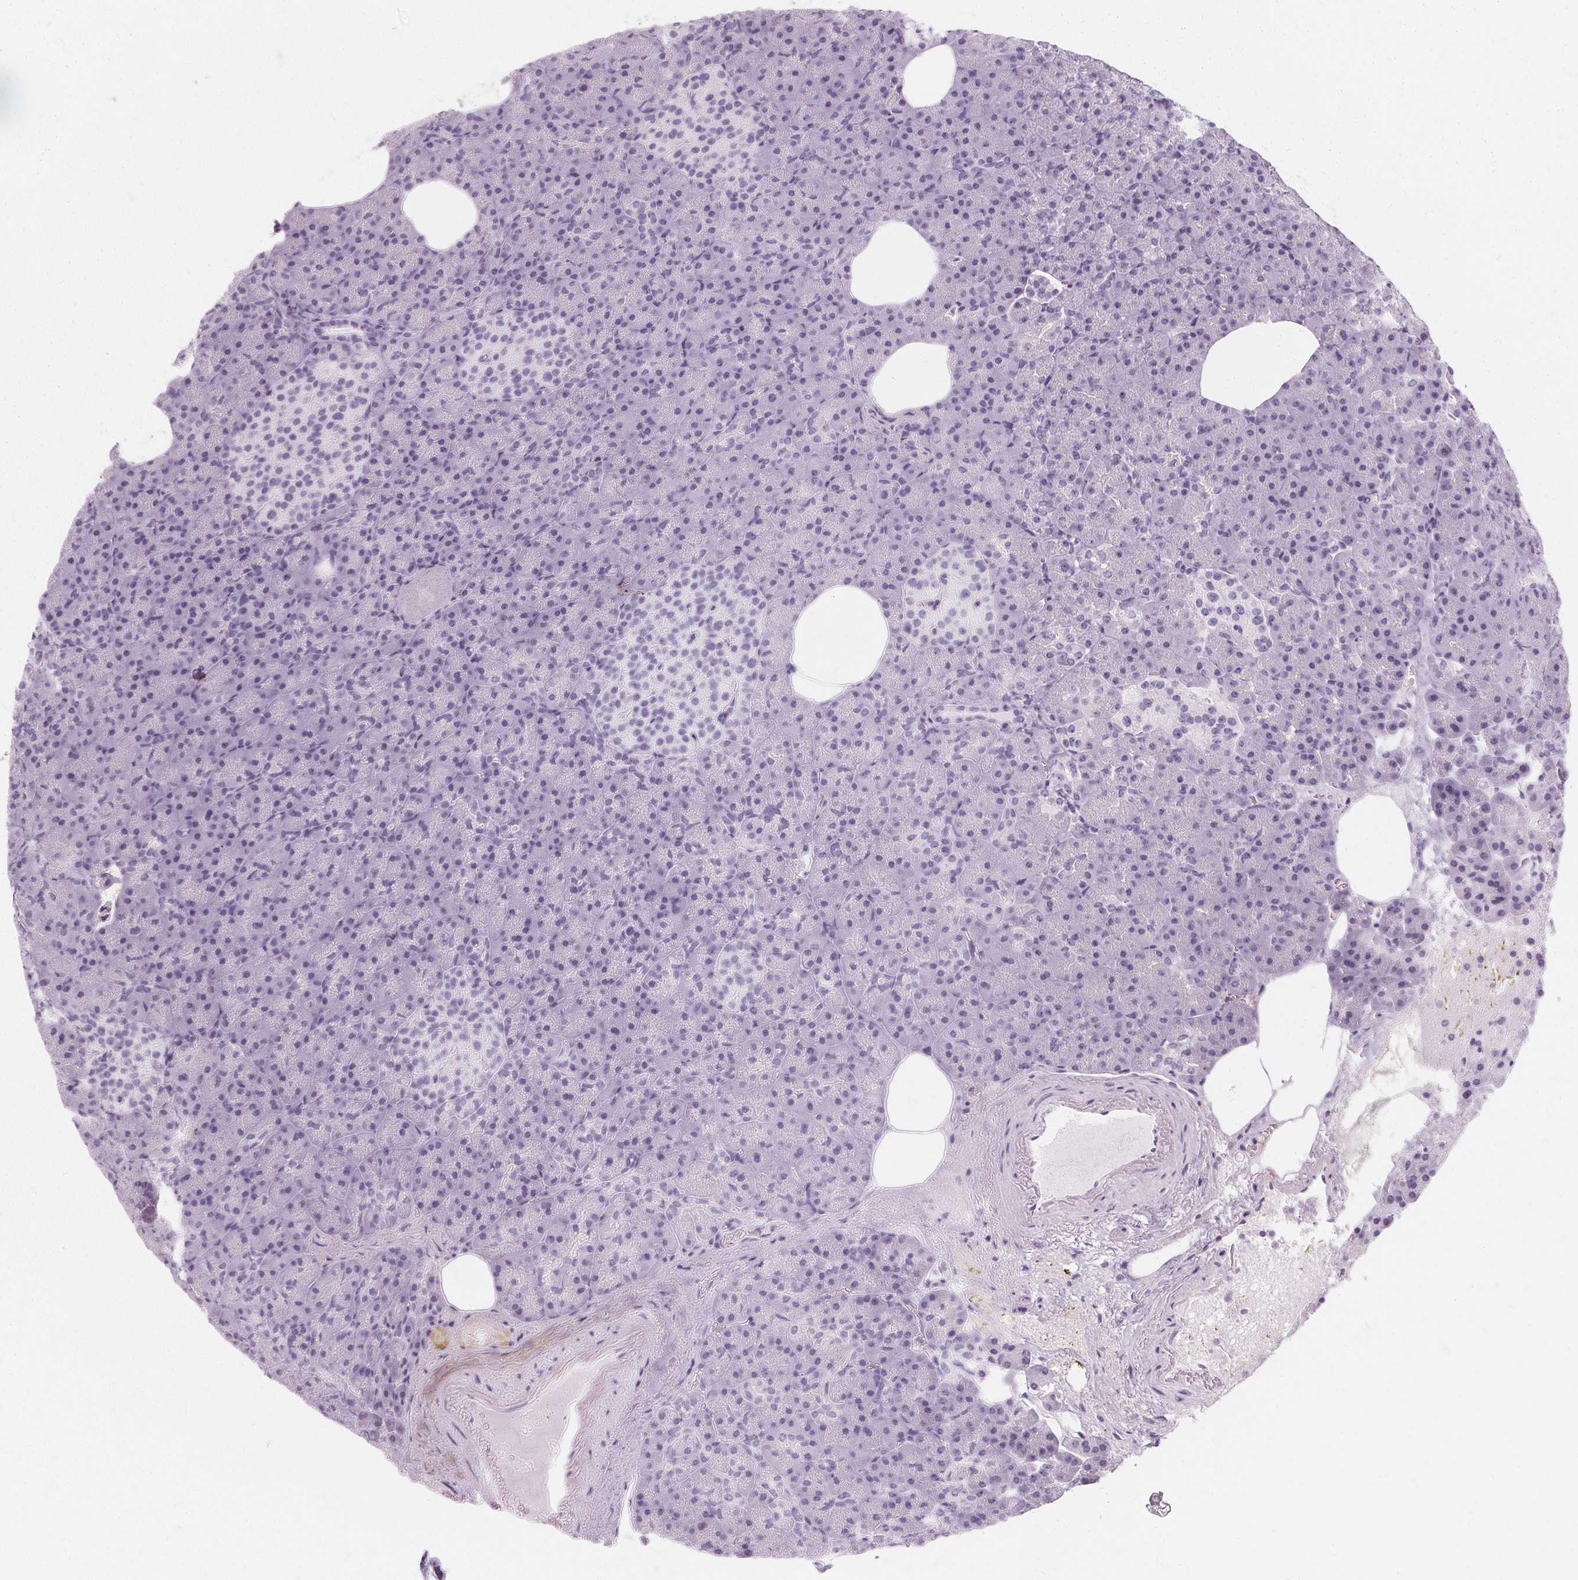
{"staining": {"intensity": "negative", "quantity": "none", "location": "none"}, "tissue": "pancreas", "cell_type": "Exocrine glandular cells", "image_type": "normal", "snomed": [{"axis": "morphology", "description": "Normal tissue, NOS"}, {"axis": "topography", "description": "Pancreas"}], "caption": "This micrograph is of unremarkable pancreas stained with immunohistochemistry to label a protein in brown with the nuclei are counter-stained blue. There is no expression in exocrine glandular cells. (DAB (3,3'-diaminobenzidine) immunohistochemistry (IHC) visualized using brightfield microscopy, high magnification).", "gene": "KRT6A", "patient": {"sex": "female", "age": 74}}